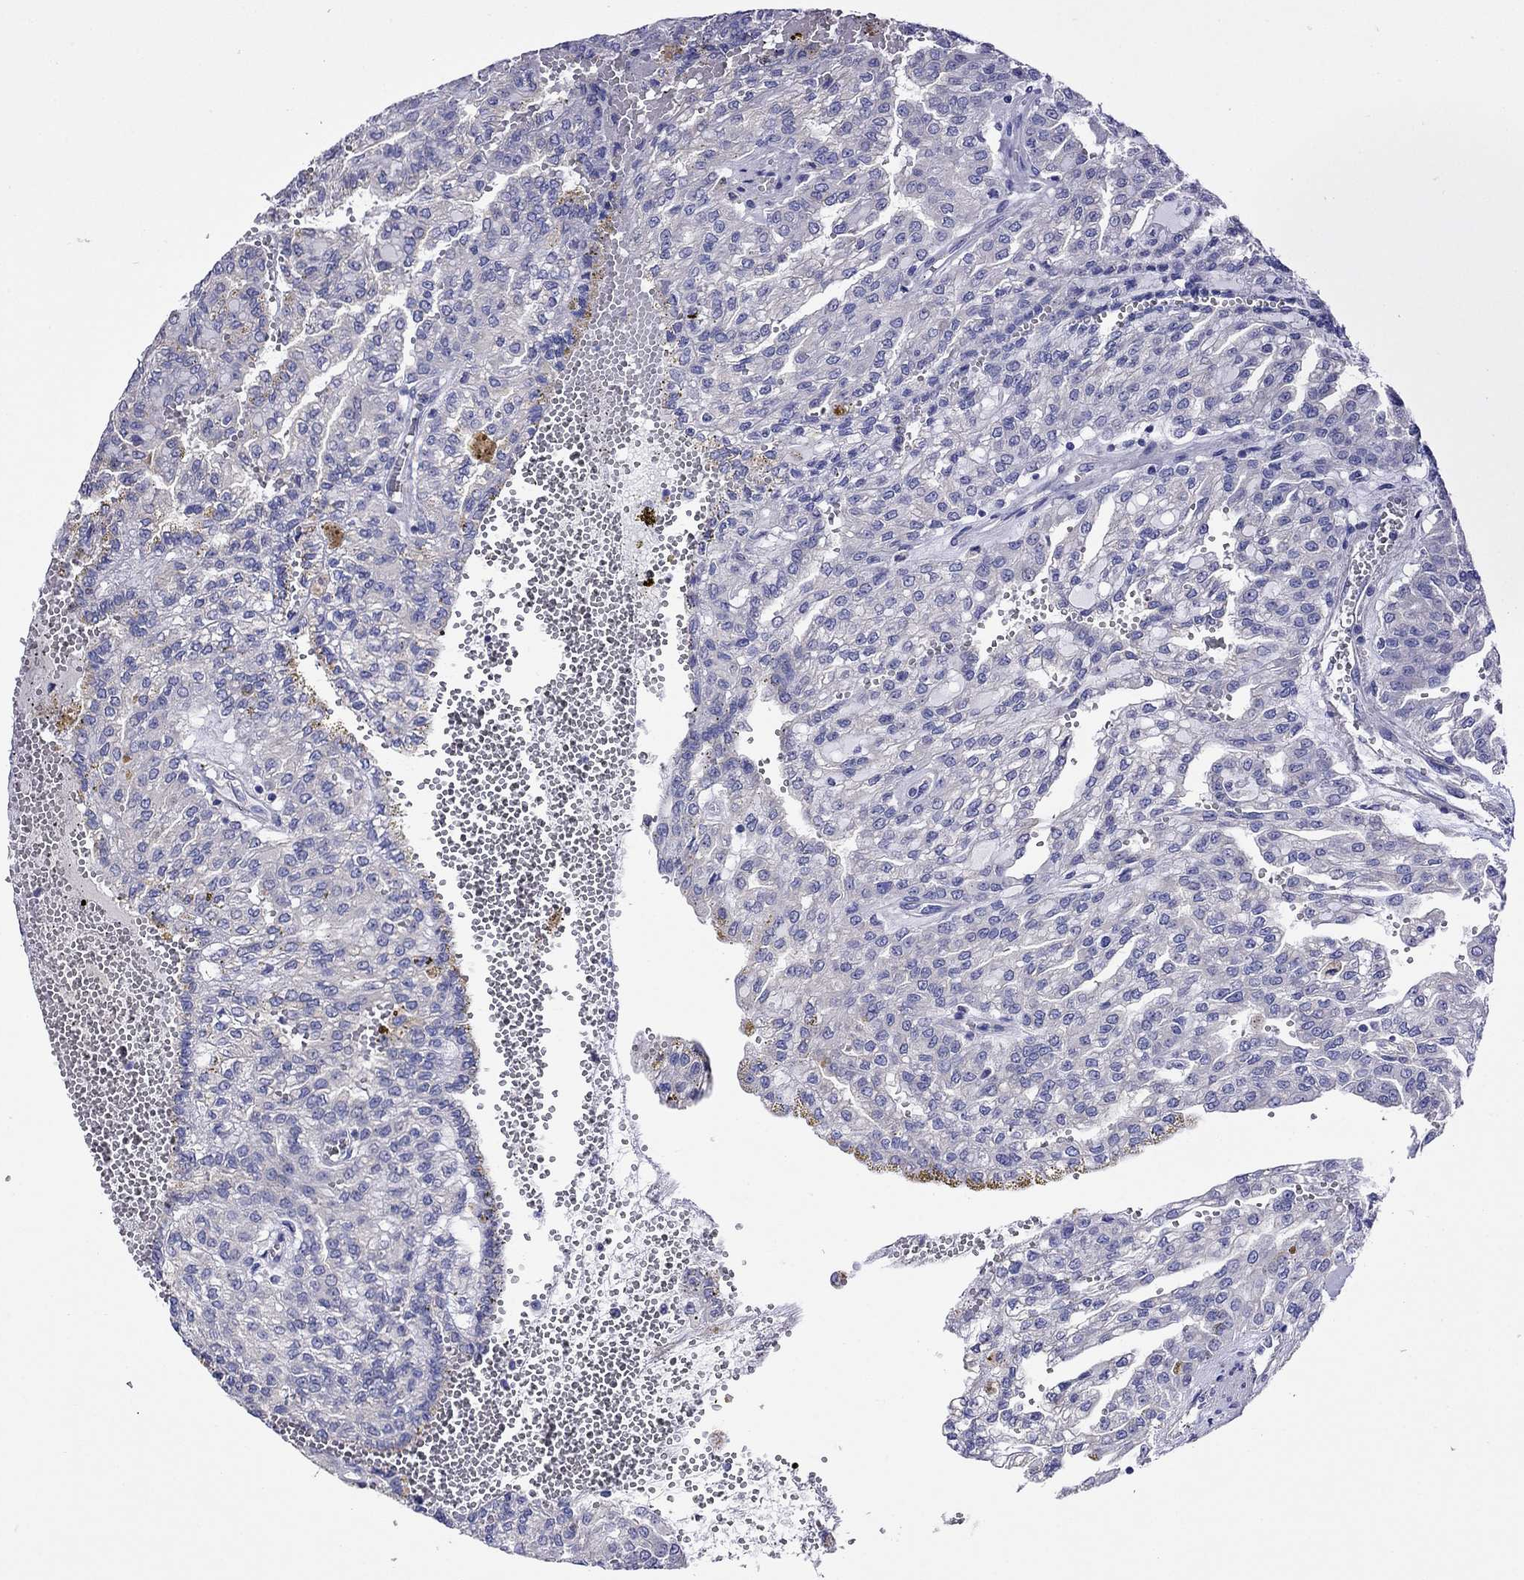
{"staining": {"intensity": "negative", "quantity": "none", "location": "none"}, "tissue": "renal cancer", "cell_type": "Tumor cells", "image_type": "cancer", "snomed": [{"axis": "morphology", "description": "Adenocarcinoma, NOS"}, {"axis": "topography", "description": "Kidney"}], "caption": "IHC photomicrograph of human renal cancer (adenocarcinoma) stained for a protein (brown), which exhibits no staining in tumor cells.", "gene": "SCG2", "patient": {"sex": "male", "age": 63}}